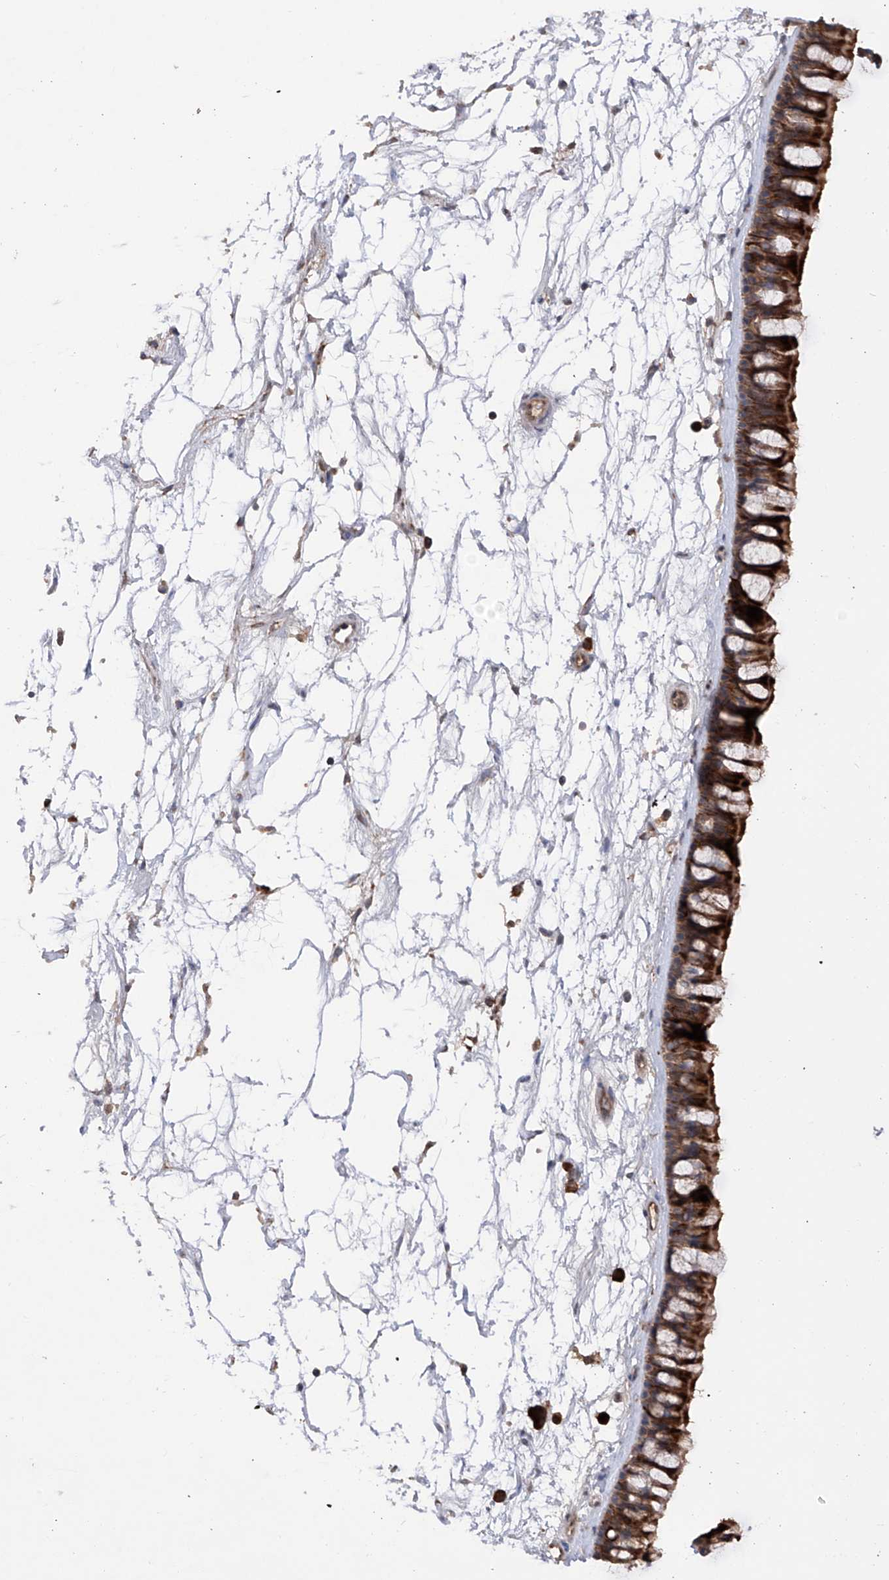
{"staining": {"intensity": "strong", "quantity": ">75%", "location": "cytoplasmic/membranous"}, "tissue": "nasopharynx", "cell_type": "Respiratory epithelial cells", "image_type": "normal", "snomed": [{"axis": "morphology", "description": "Normal tissue, NOS"}, {"axis": "topography", "description": "Nasopharynx"}], "caption": "Immunohistochemistry (IHC) image of benign nasopharynx stained for a protein (brown), which exhibits high levels of strong cytoplasmic/membranous staining in approximately >75% of respiratory epithelial cells.", "gene": "SDHAF4", "patient": {"sex": "male", "age": 64}}